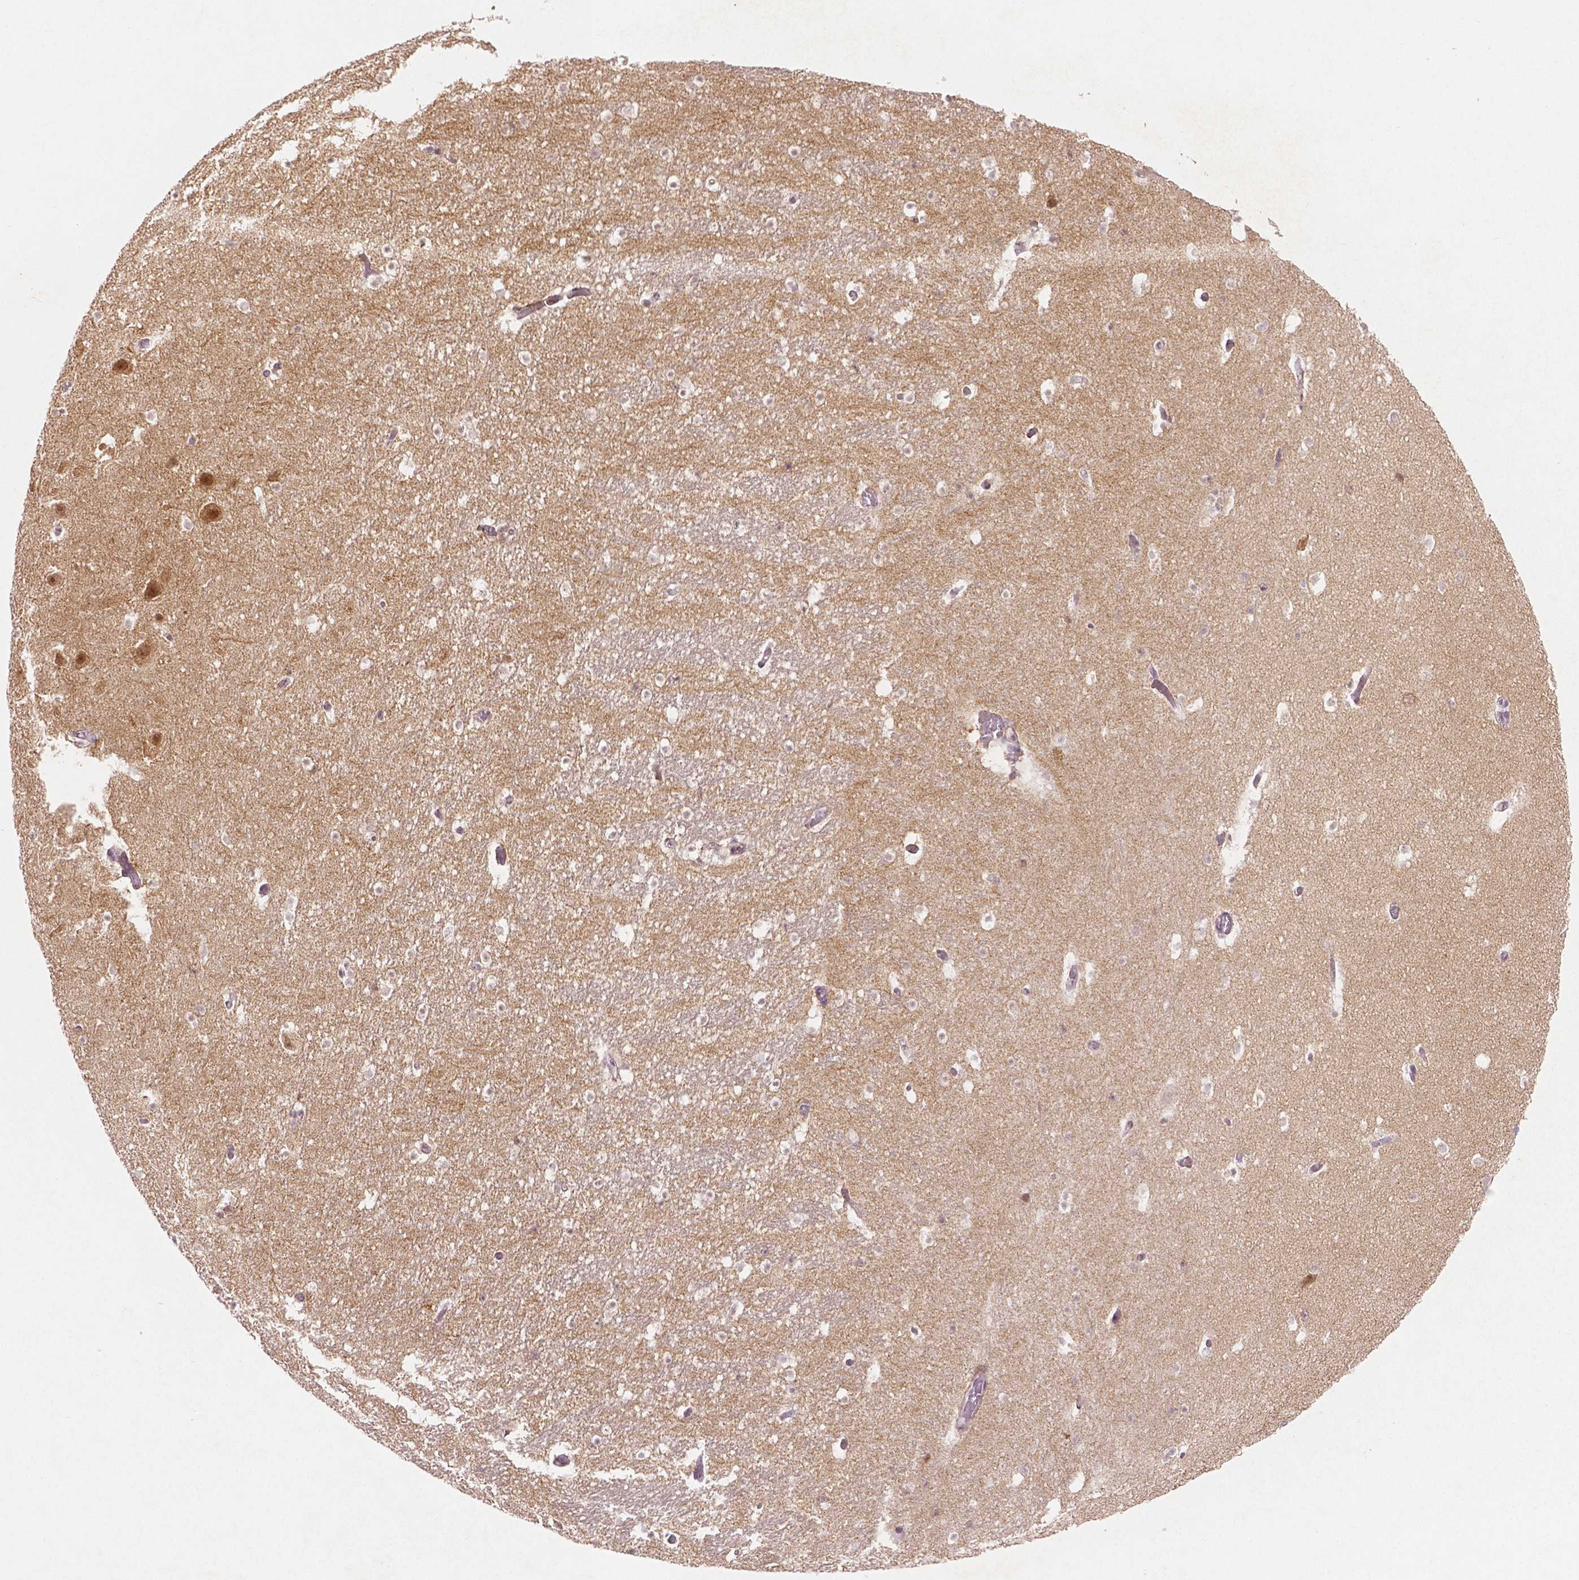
{"staining": {"intensity": "negative", "quantity": "none", "location": "none"}, "tissue": "hippocampus", "cell_type": "Glial cells", "image_type": "normal", "snomed": [{"axis": "morphology", "description": "Normal tissue, NOS"}, {"axis": "topography", "description": "Hippocampus"}], "caption": "High power microscopy histopathology image of an immunohistochemistry (IHC) image of unremarkable hippocampus, revealing no significant staining in glial cells.", "gene": "DLG2", "patient": {"sex": "male", "age": 26}}